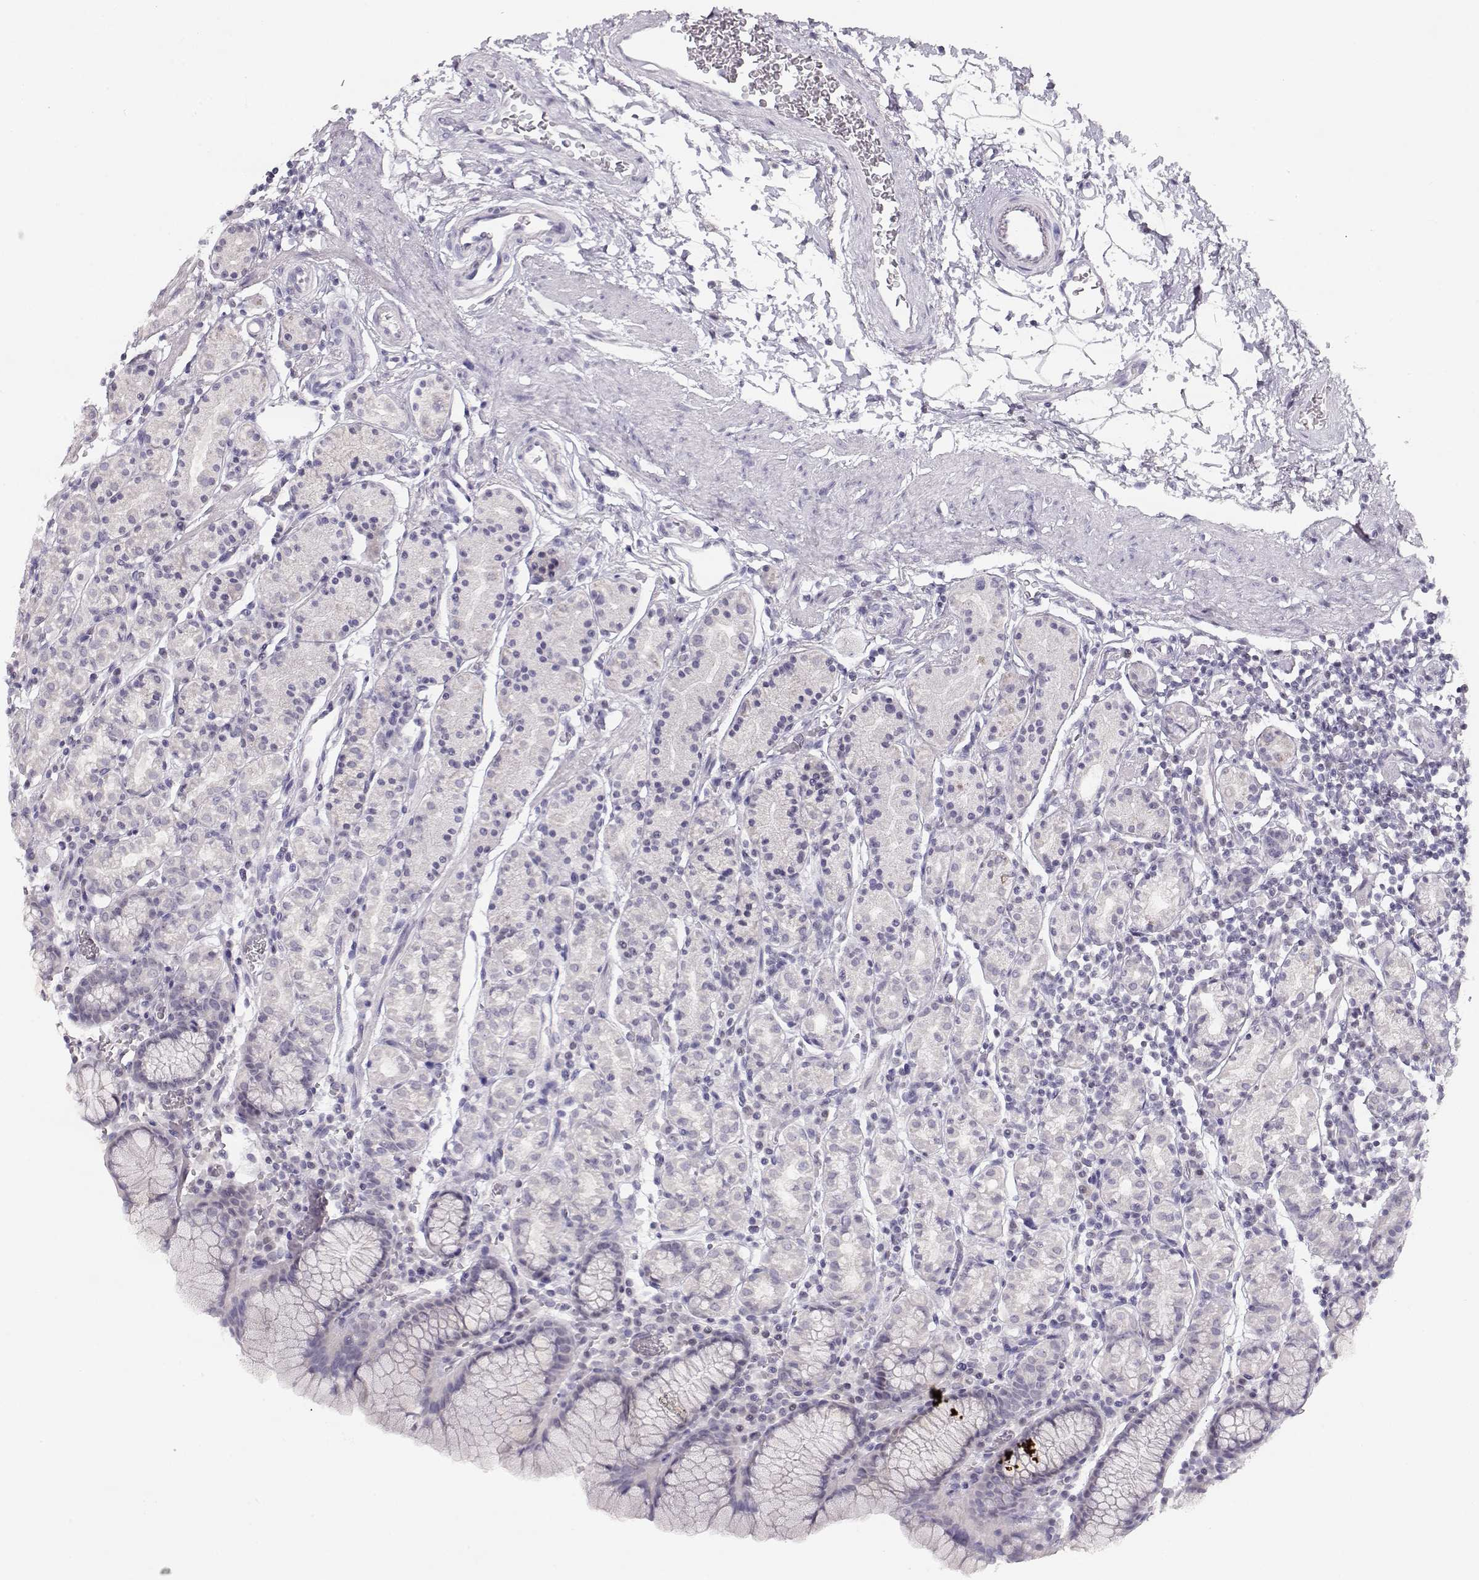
{"staining": {"intensity": "negative", "quantity": "none", "location": "none"}, "tissue": "stomach", "cell_type": "Glandular cells", "image_type": "normal", "snomed": [{"axis": "morphology", "description": "Normal tissue, NOS"}, {"axis": "topography", "description": "Stomach, upper"}, {"axis": "topography", "description": "Stomach"}], "caption": "High power microscopy photomicrograph of an IHC histopathology image of normal stomach, revealing no significant positivity in glandular cells. The staining is performed using DAB brown chromogen with nuclei counter-stained in using hematoxylin.", "gene": "IMPG1", "patient": {"sex": "male", "age": 62}}